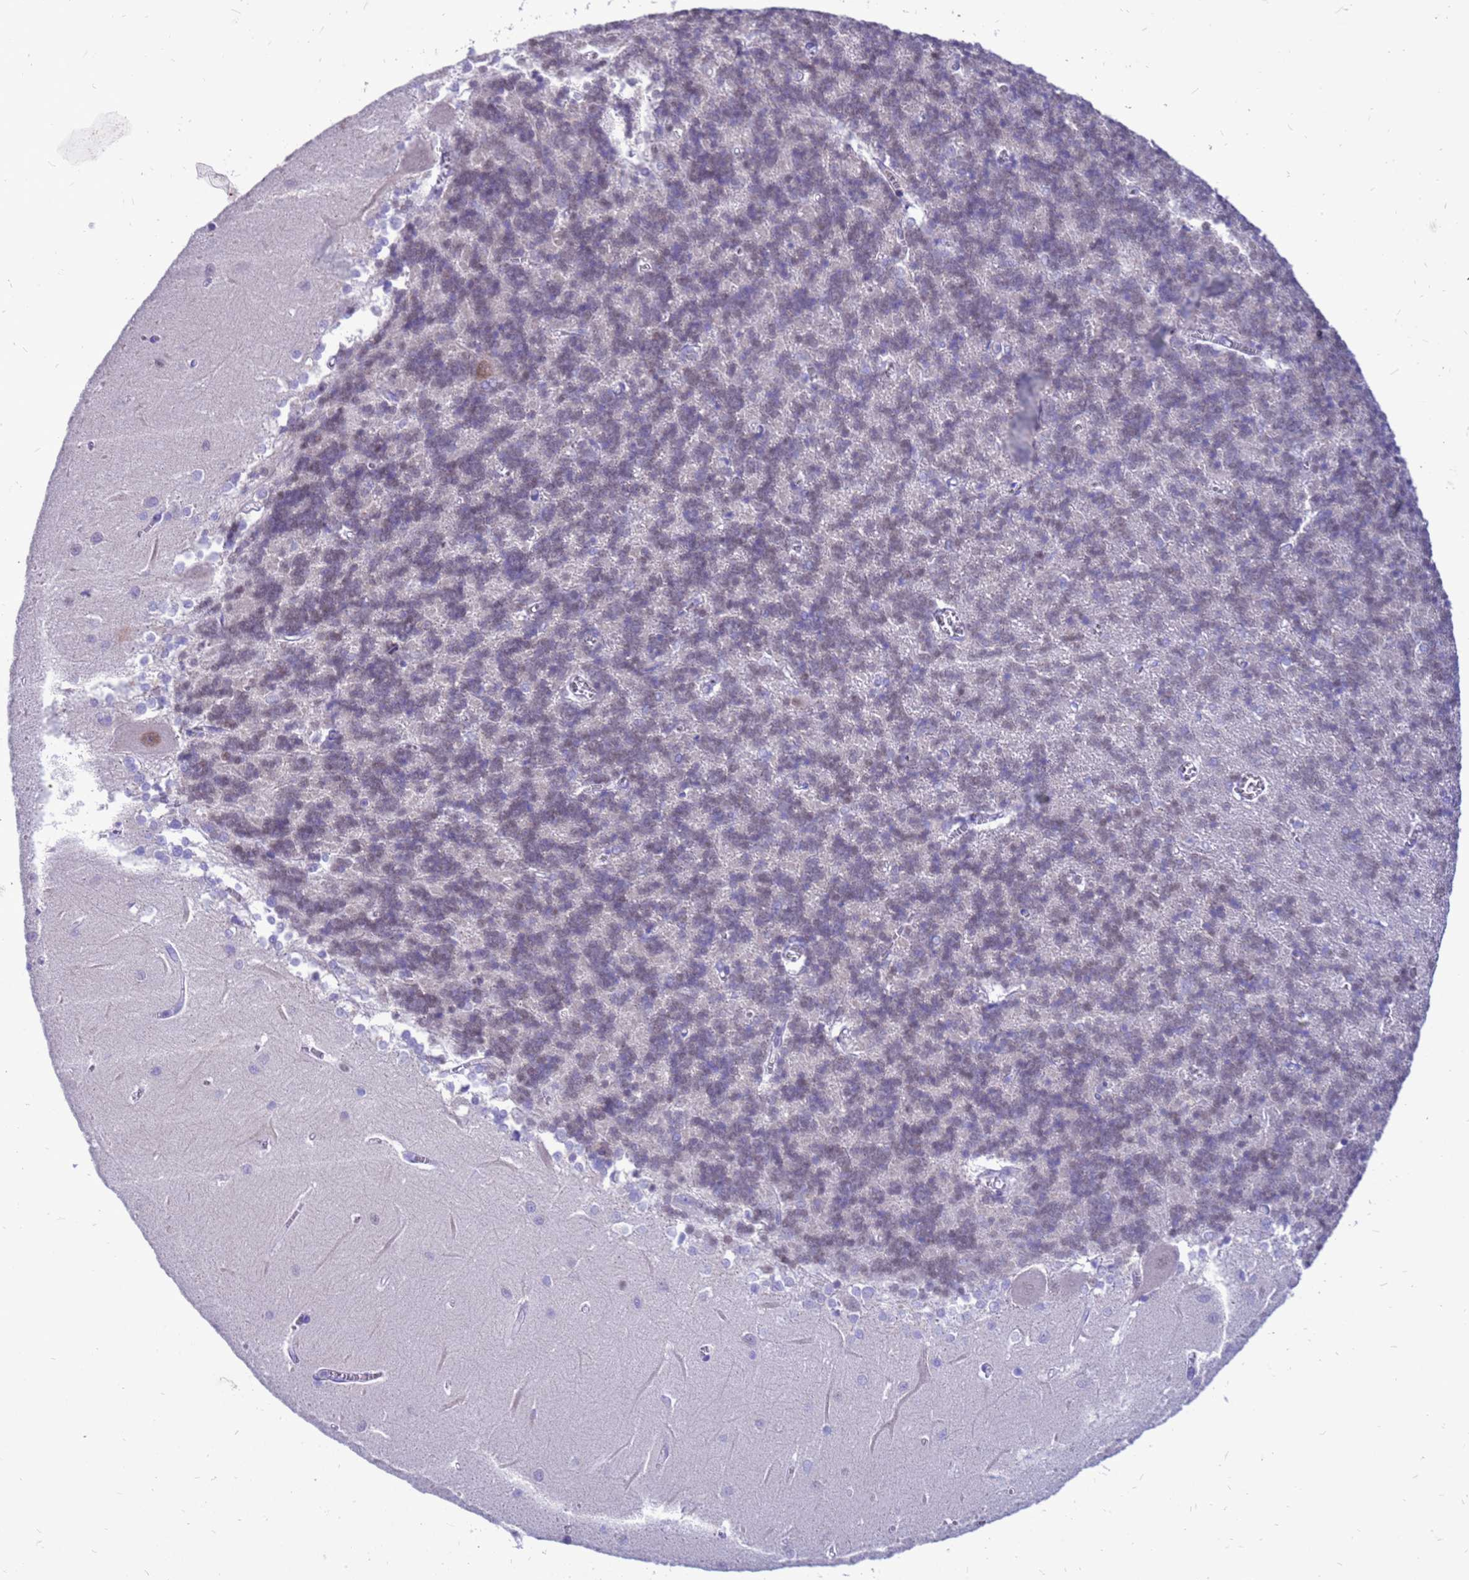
{"staining": {"intensity": "weak", "quantity": "25%-75%", "location": "nuclear"}, "tissue": "cerebellum", "cell_type": "Cells in granular layer", "image_type": "normal", "snomed": [{"axis": "morphology", "description": "Normal tissue, NOS"}, {"axis": "topography", "description": "Cerebellum"}], "caption": "Protein positivity by immunohistochemistry (IHC) shows weak nuclear expression in about 25%-75% of cells in granular layer in normal cerebellum.", "gene": "PDE10A", "patient": {"sex": "male", "age": 37}}